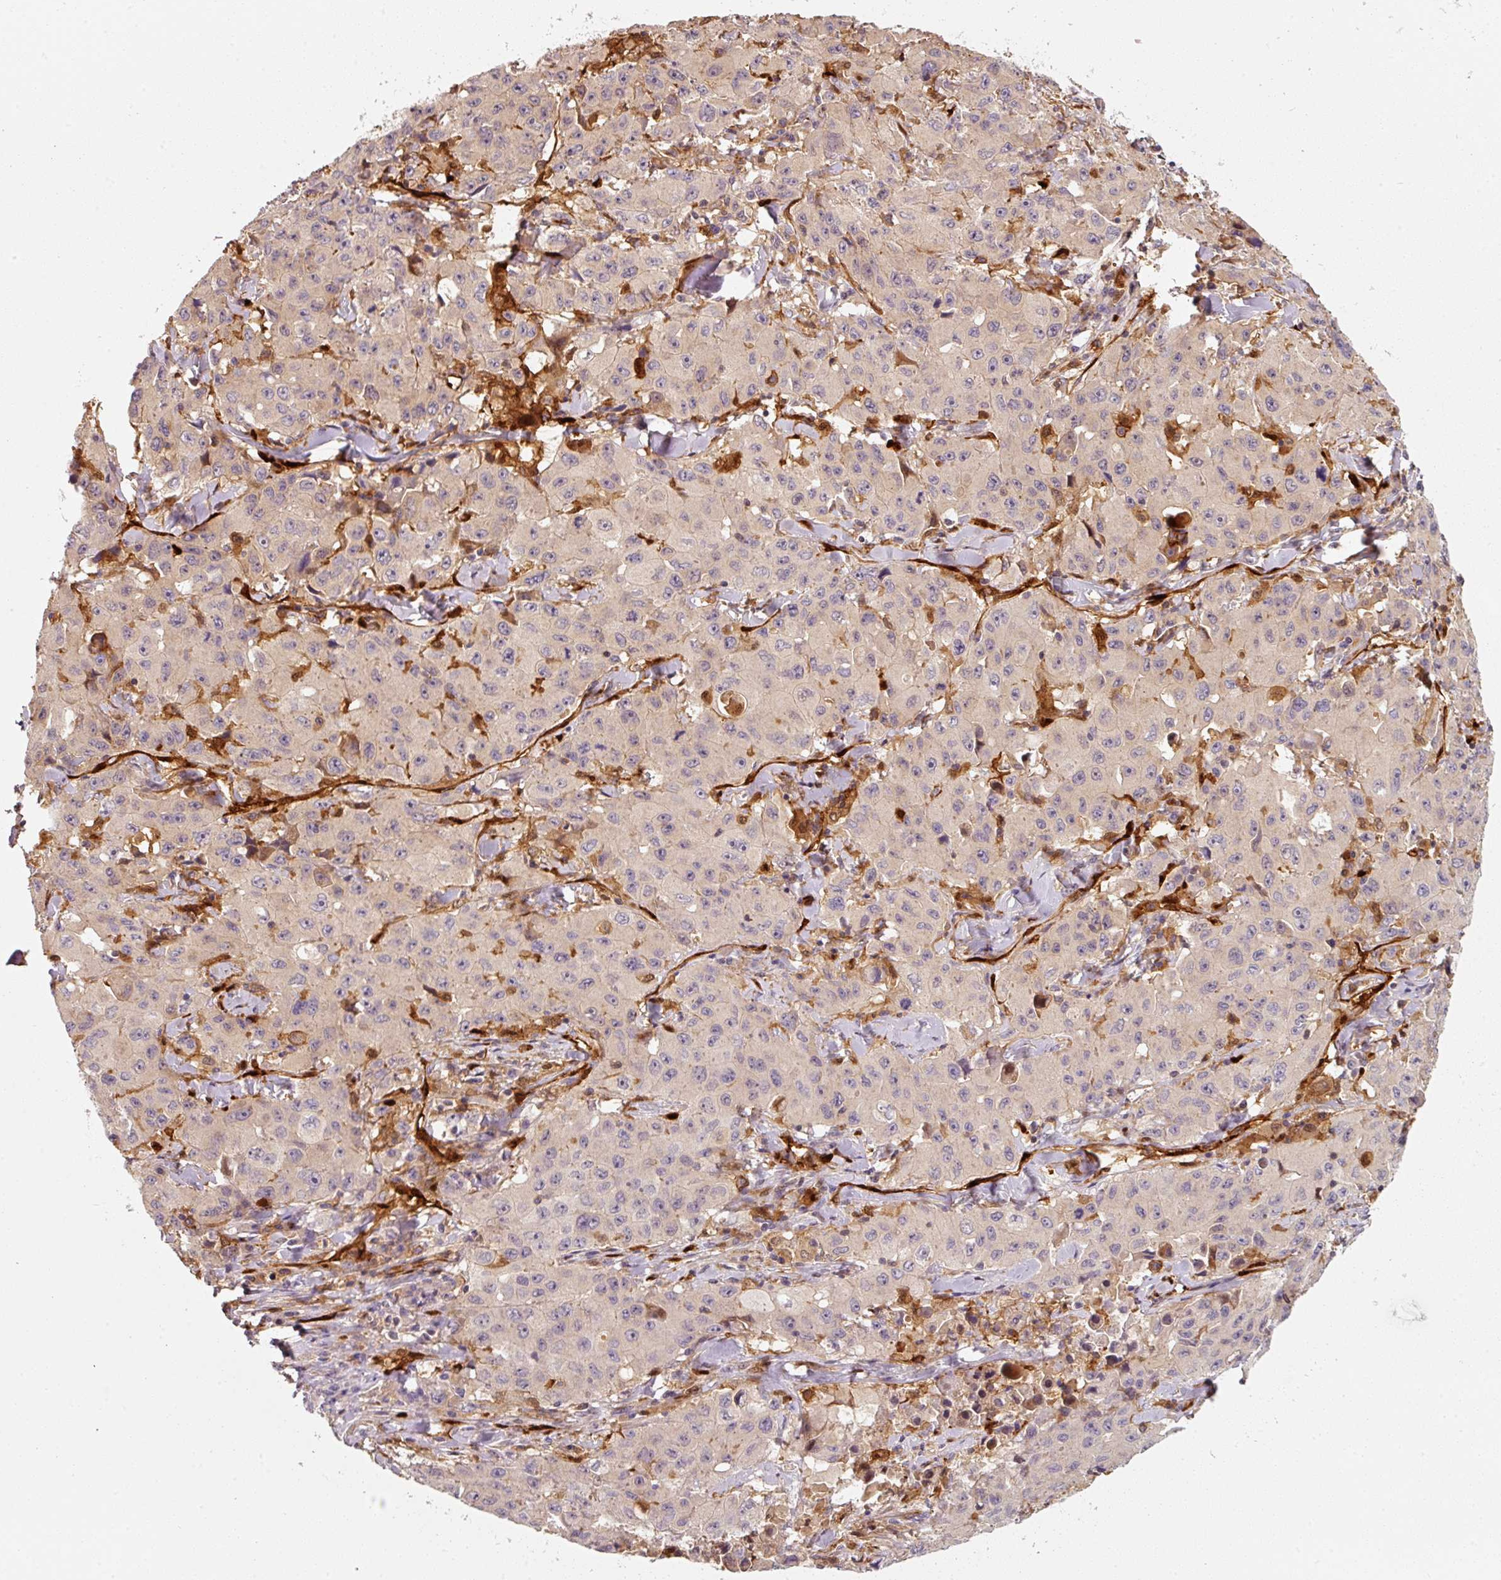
{"staining": {"intensity": "negative", "quantity": "none", "location": "none"}, "tissue": "lung cancer", "cell_type": "Tumor cells", "image_type": "cancer", "snomed": [{"axis": "morphology", "description": "Squamous cell carcinoma, NOS"}, {"axis": "topography", "description": "Lung"}], "caption": "Lung cancer was stained to show a protein in brown. There is no significant staining in tumor cells.", "gene": "IQGAP2", "patient": {"sex": "male", "age": 63}}